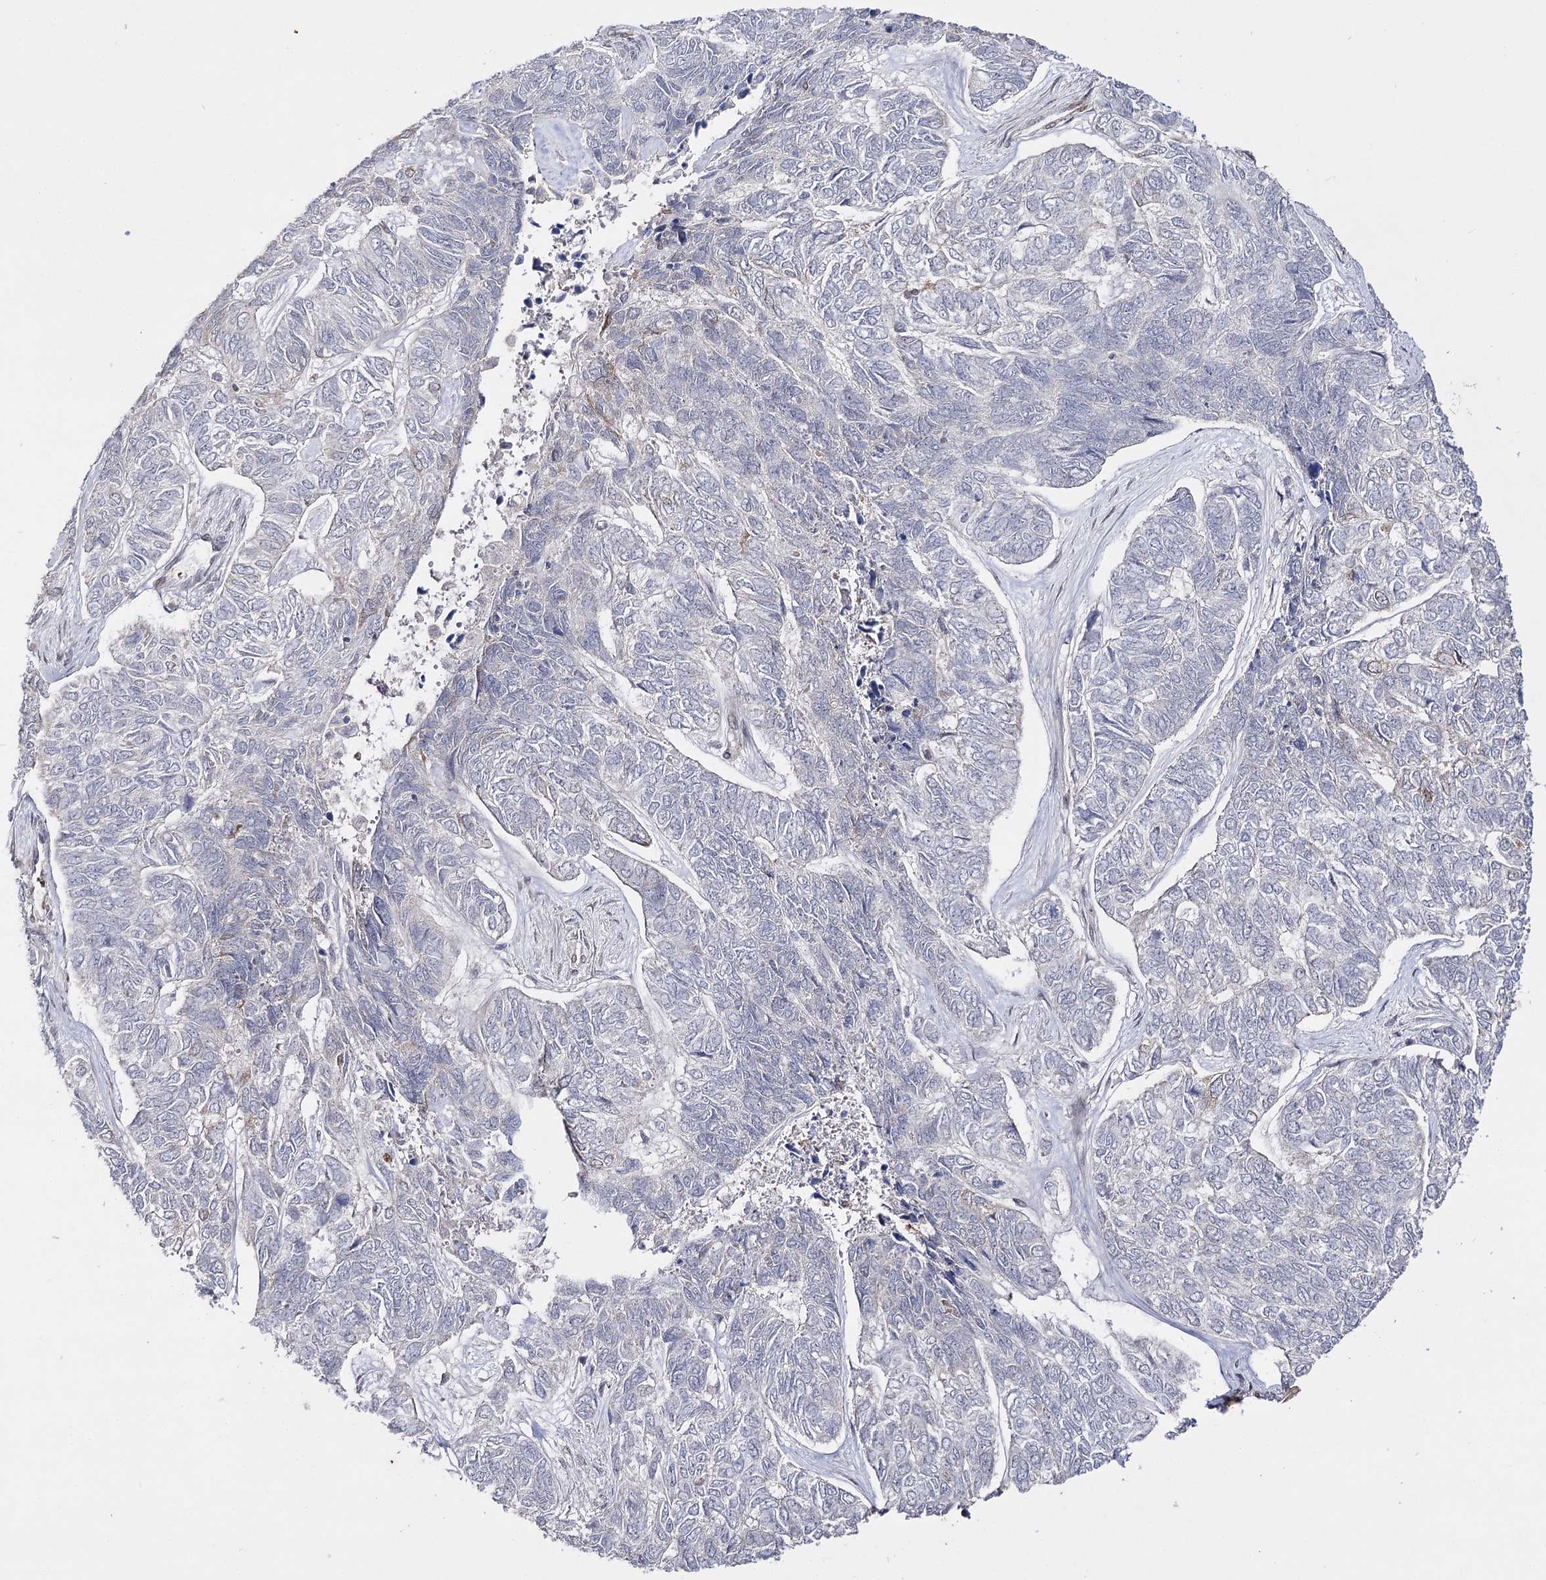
{"staining": {"intensity": "moderate", "quantity": "<25%", "location": "cytoplasmic/membranous"}, "tissue": "skin cancer", "cell_type": "Tumor cells", "image_type": "cancer", "snomed": [{"axis": "morphology", "description": "Basal cell carcinoma"}, {"axis": "topography", "description": "Skin"}], "caption": "The micrograph demonstrates staining of basal cell carcinoma (skin), revealing moderate cytoplasmic/membranous protein positivity (brown color) within tumor cells.", "gene": "HSD11B2", "patient": {"sex": "female", "age": 65}}